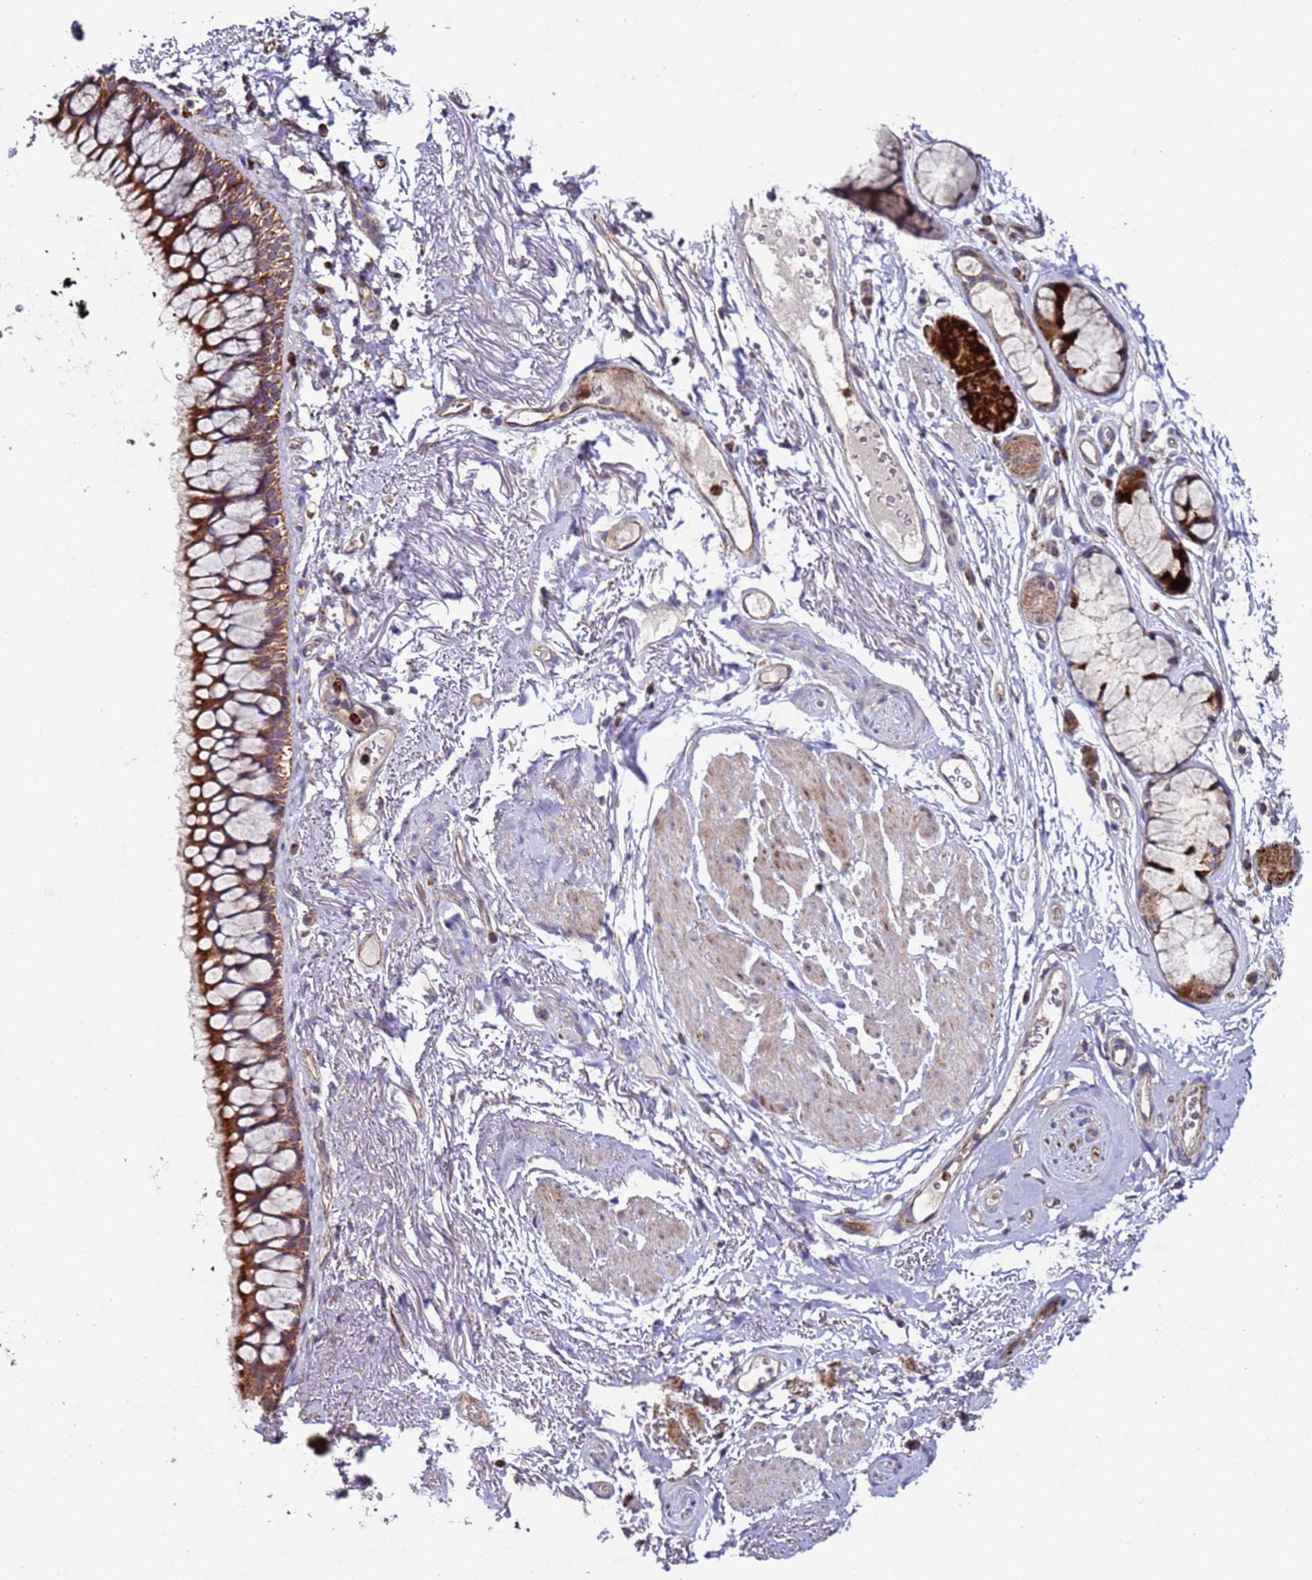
{"staining": {"intensity": "strong", "quantity": ">75%", "location": "cytoplasmic/membranous"}, "tissue": "bronchus", "cell_type": "Respiratory epithelial cells", "image_type": "normal", "snomed": [{"axis": "morphology", "description": "Normal tissue, NOS"}, {"axis": "topography", "description": "Cartilage tissue"}, {"axis": "topography", "description": "Bronchus"}], "caption": "Immunohistochemical staining of benign bronchus reveals high levels of strong cytoplasmic/membranous expression in approximately >75% of respiratory epithelial cells. The staining was performed using DAB to visualize the protein expression in brown, while the nuclei were stained in blue with hematoxylin (Magnification: 20x).", "gene": "FBXO33", "patient": {"sex": "female", "age": 73}}